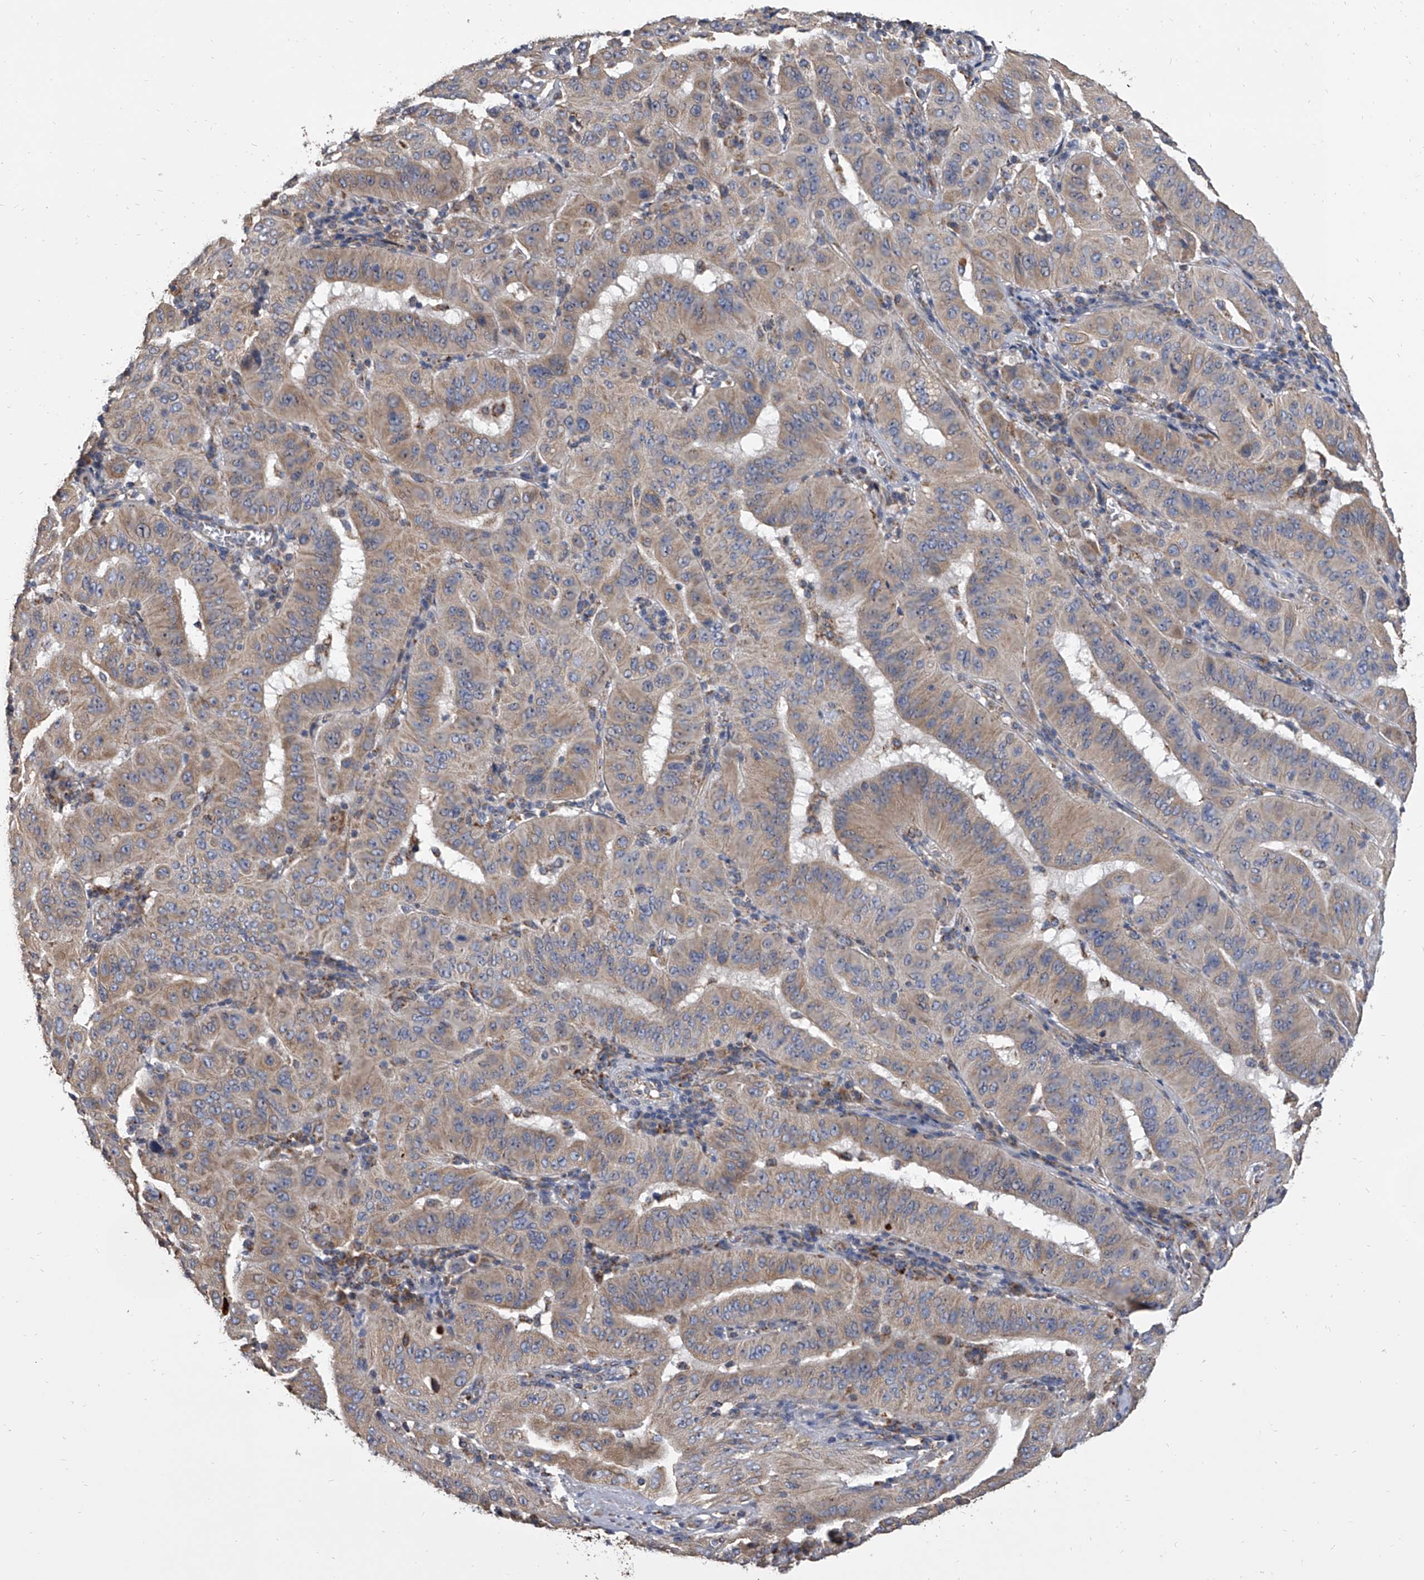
{"staining": {"intensity": "weak", "quantity": ">75%", "location": "cytoplasmic/membranous"}, "tissue": "pancreatic cancer", "cell_type": "Tumor cells", "image_type": "cancer", "snomed": [{"axis": "morphology", "description": "Adenocarcinoma, NOS"}, {"axis": "topography", "description": "Pancreas"}], "caption": "Immunohistochemical staining of human pancreatic adenocarcinoma demonstrates low levels of weak cytoplasmic/membranous staining in approximately >75% of tumor cells.", "gene": "MRPL28", "patient": {"sex": "male", "age": 63}}